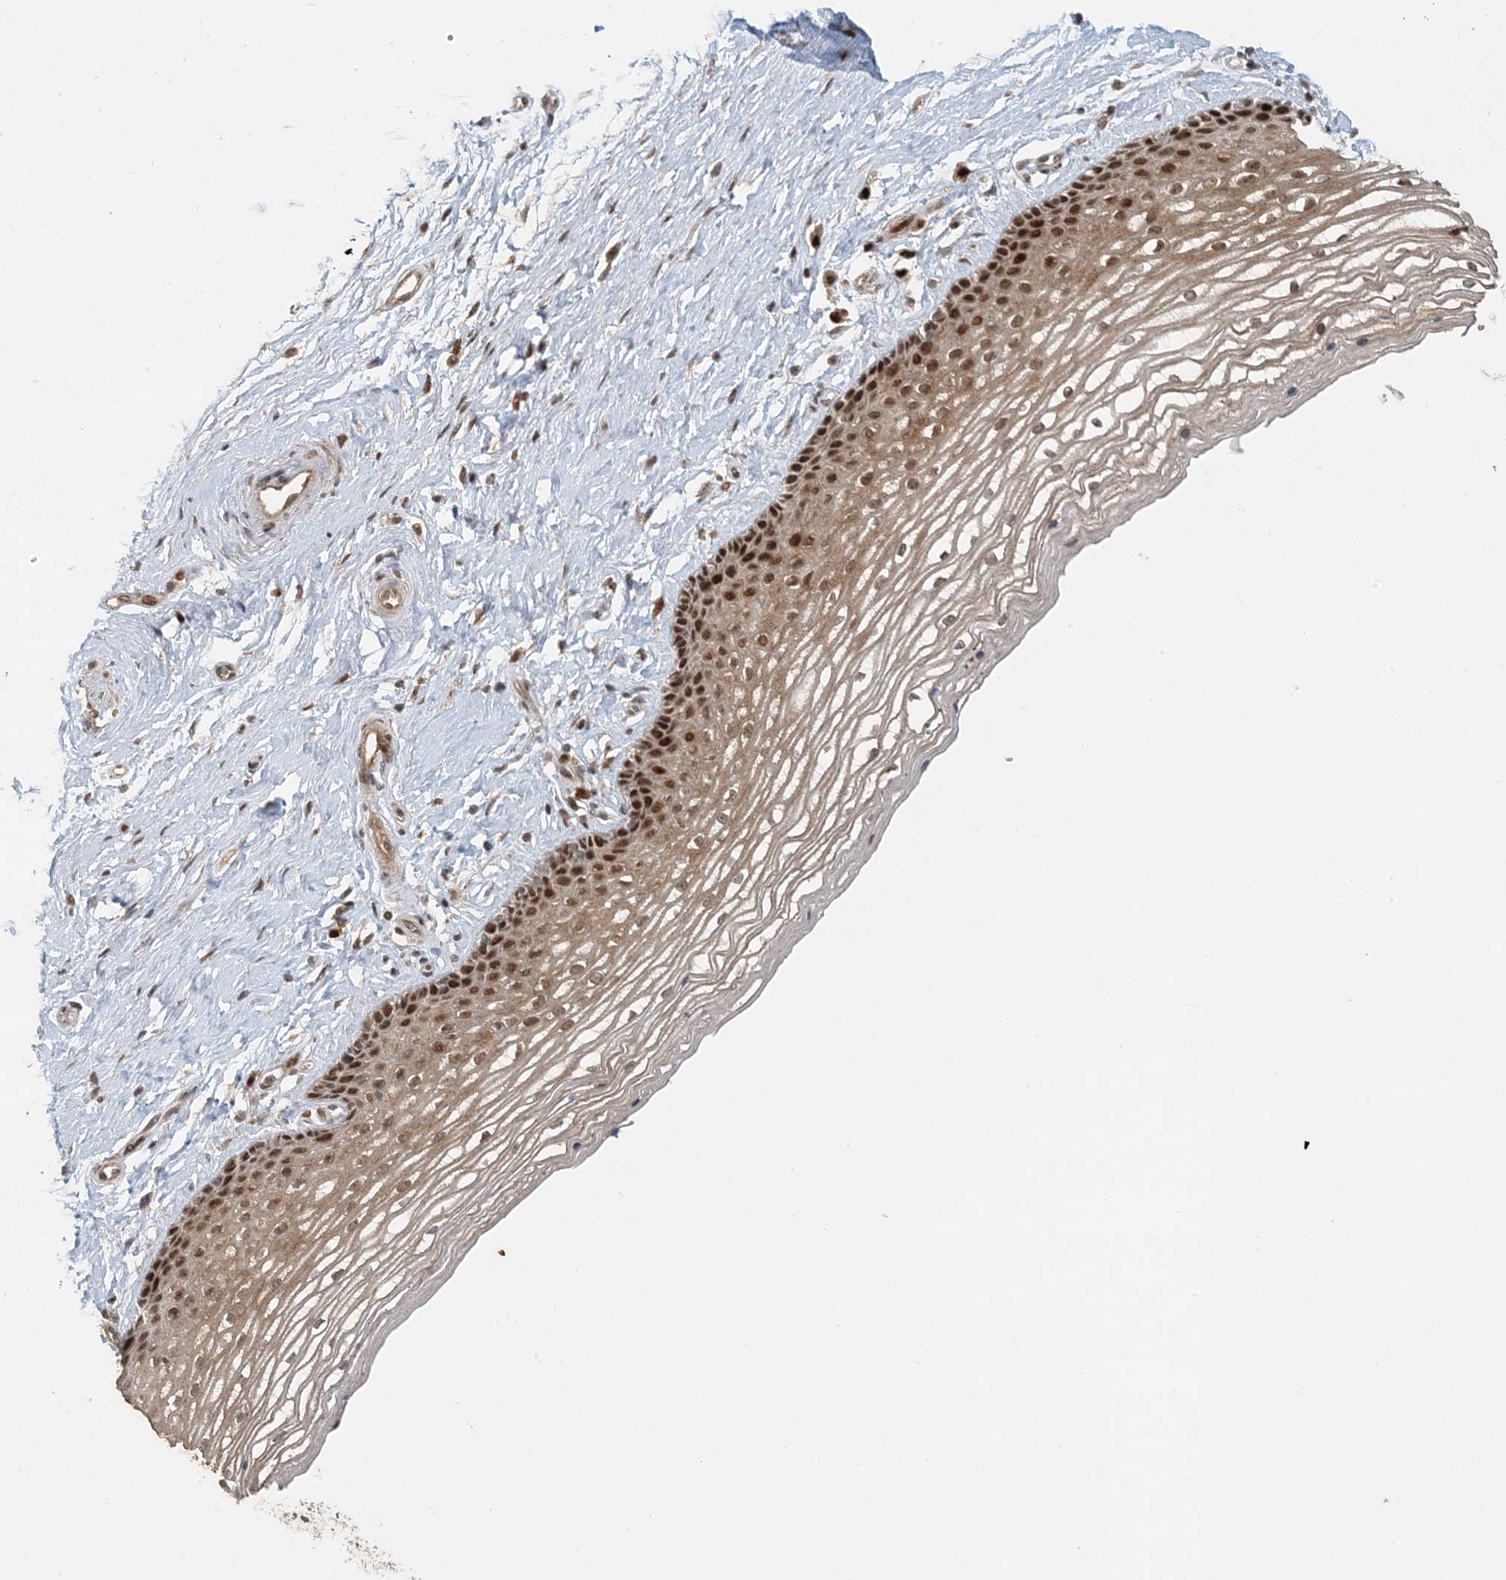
{"staining": {"intensity": "strong", "quantity": "25%-75%", "location": "cytoplasmic/membranous,nuclear"}, "tissue": "vagina", "cell_type": "Squamous epithelial cells", "image_type": "normal", "snomed": [{"axis": "morphology", "description": "Normal tissue, NOS"}, {"axis": "topography", "description": "Vagina"}], "caption": "The immunohistochemical stain labels strong cytoplasmic/membranous,nuclear staining in squamous epithelial cells of unremarkable vagina.", "gene": "ATP13A2", "patient": {"sex": "female", "age": 46}}